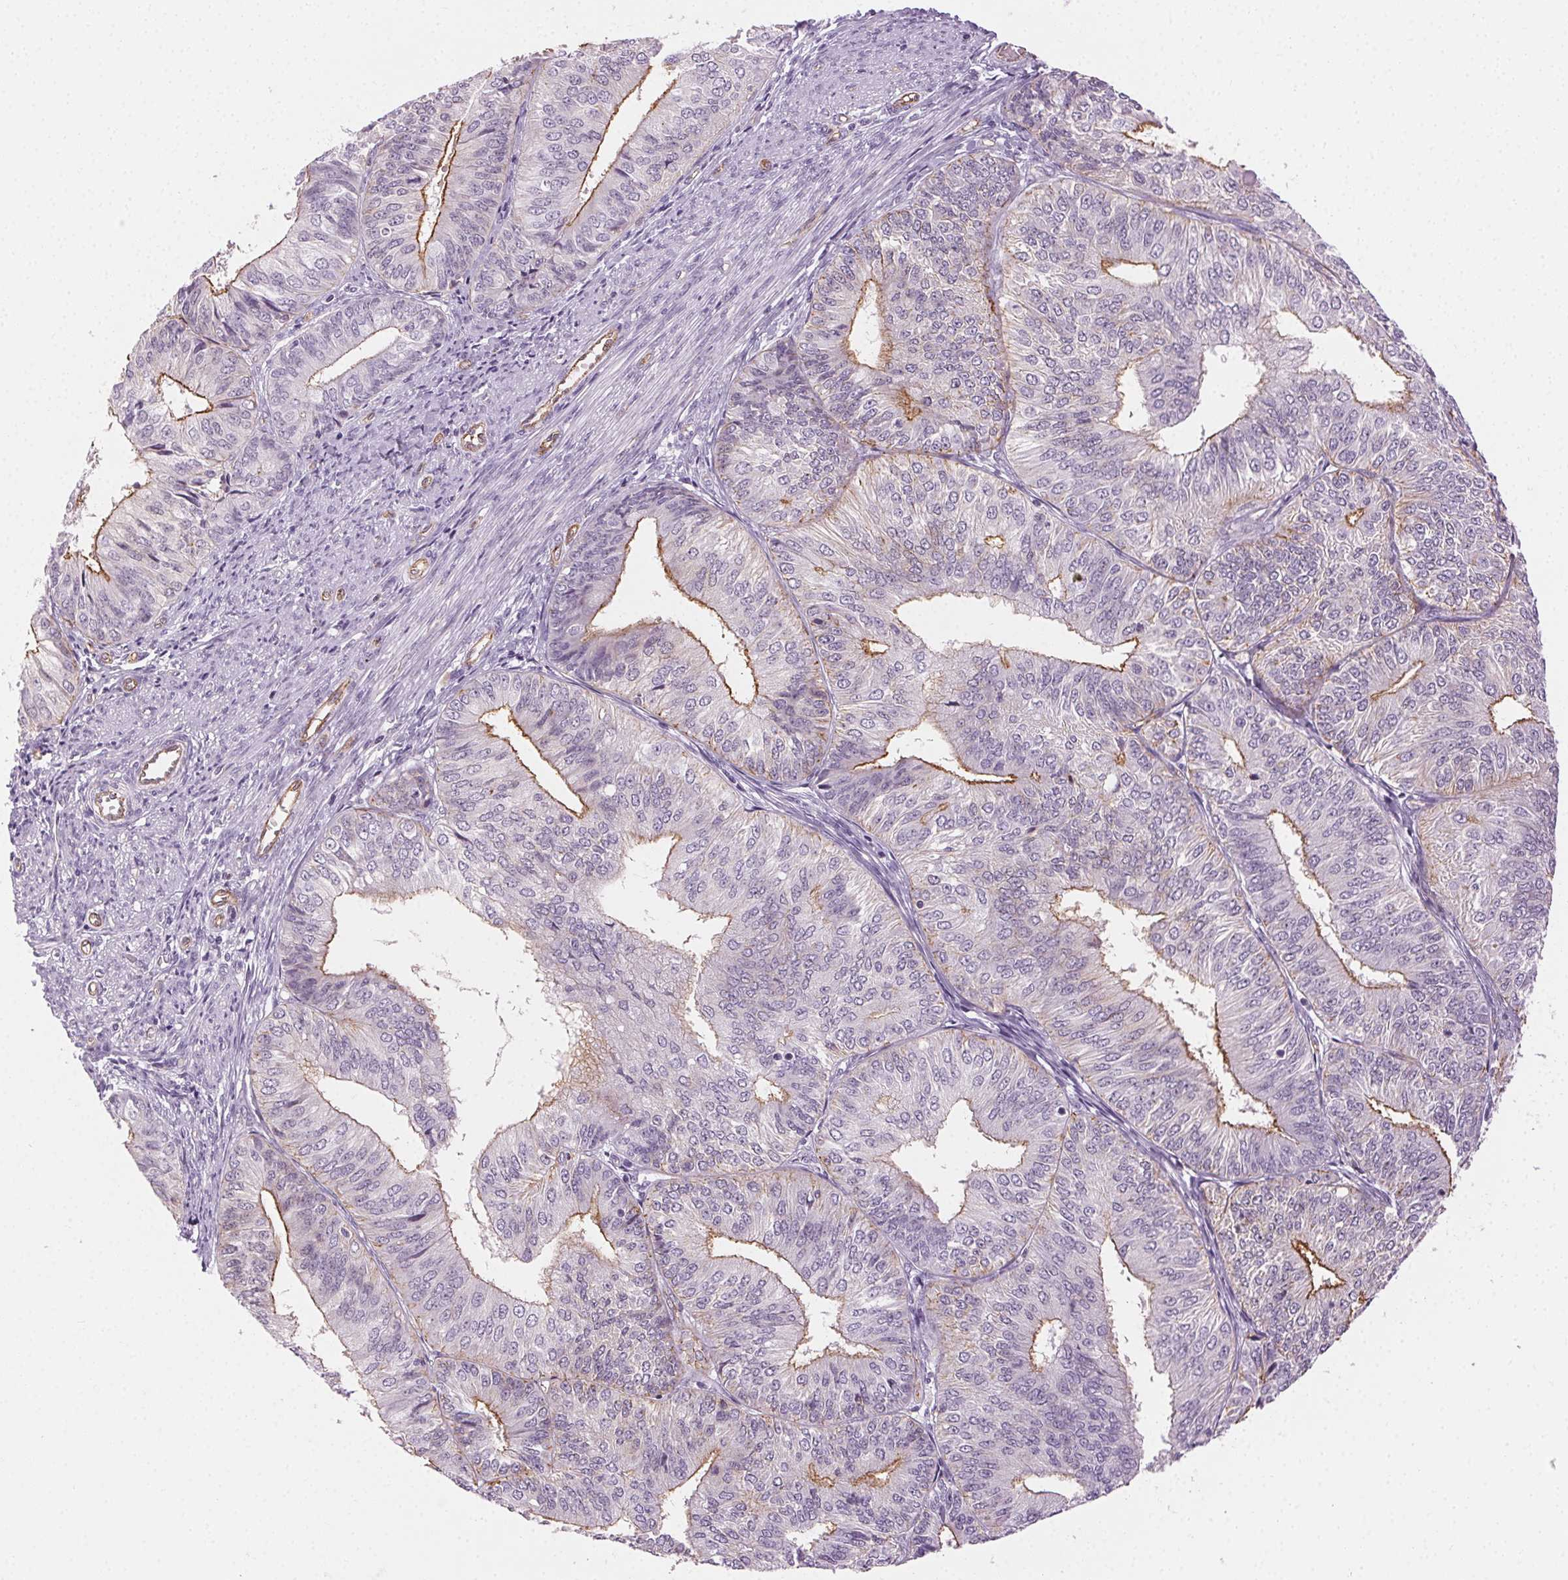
{"staining": {"intensity": "moderate", "quantity": "25%-75%", "location": "cytoplasmic/membranous"}, "tissue": "endometrial cancer", "cell_type": "Tumor cells", "image_type": "cancer", "snomed": [{"axis": "morphology", "description": "Adenocarcinoma, NOS"}, {"axis": "topography", "description": "Endometrium"}], "caption": "Immunohistochemistry staining of adenocarcinoma (endometrial), which displays medium levels of moderate cytoplasmic/membranous staining in approximately 25%-75% of tumor cells indicating moderate cytoplasmic/membranous protein staining. The staining was performed using DAB (3,3'-diaminobenzidine) (brown) for protein detection and nuclei were counterstained in hematoxylin (blue).", "gene": "AIF1L", "patient": {"sex": "female", "age": 58}}